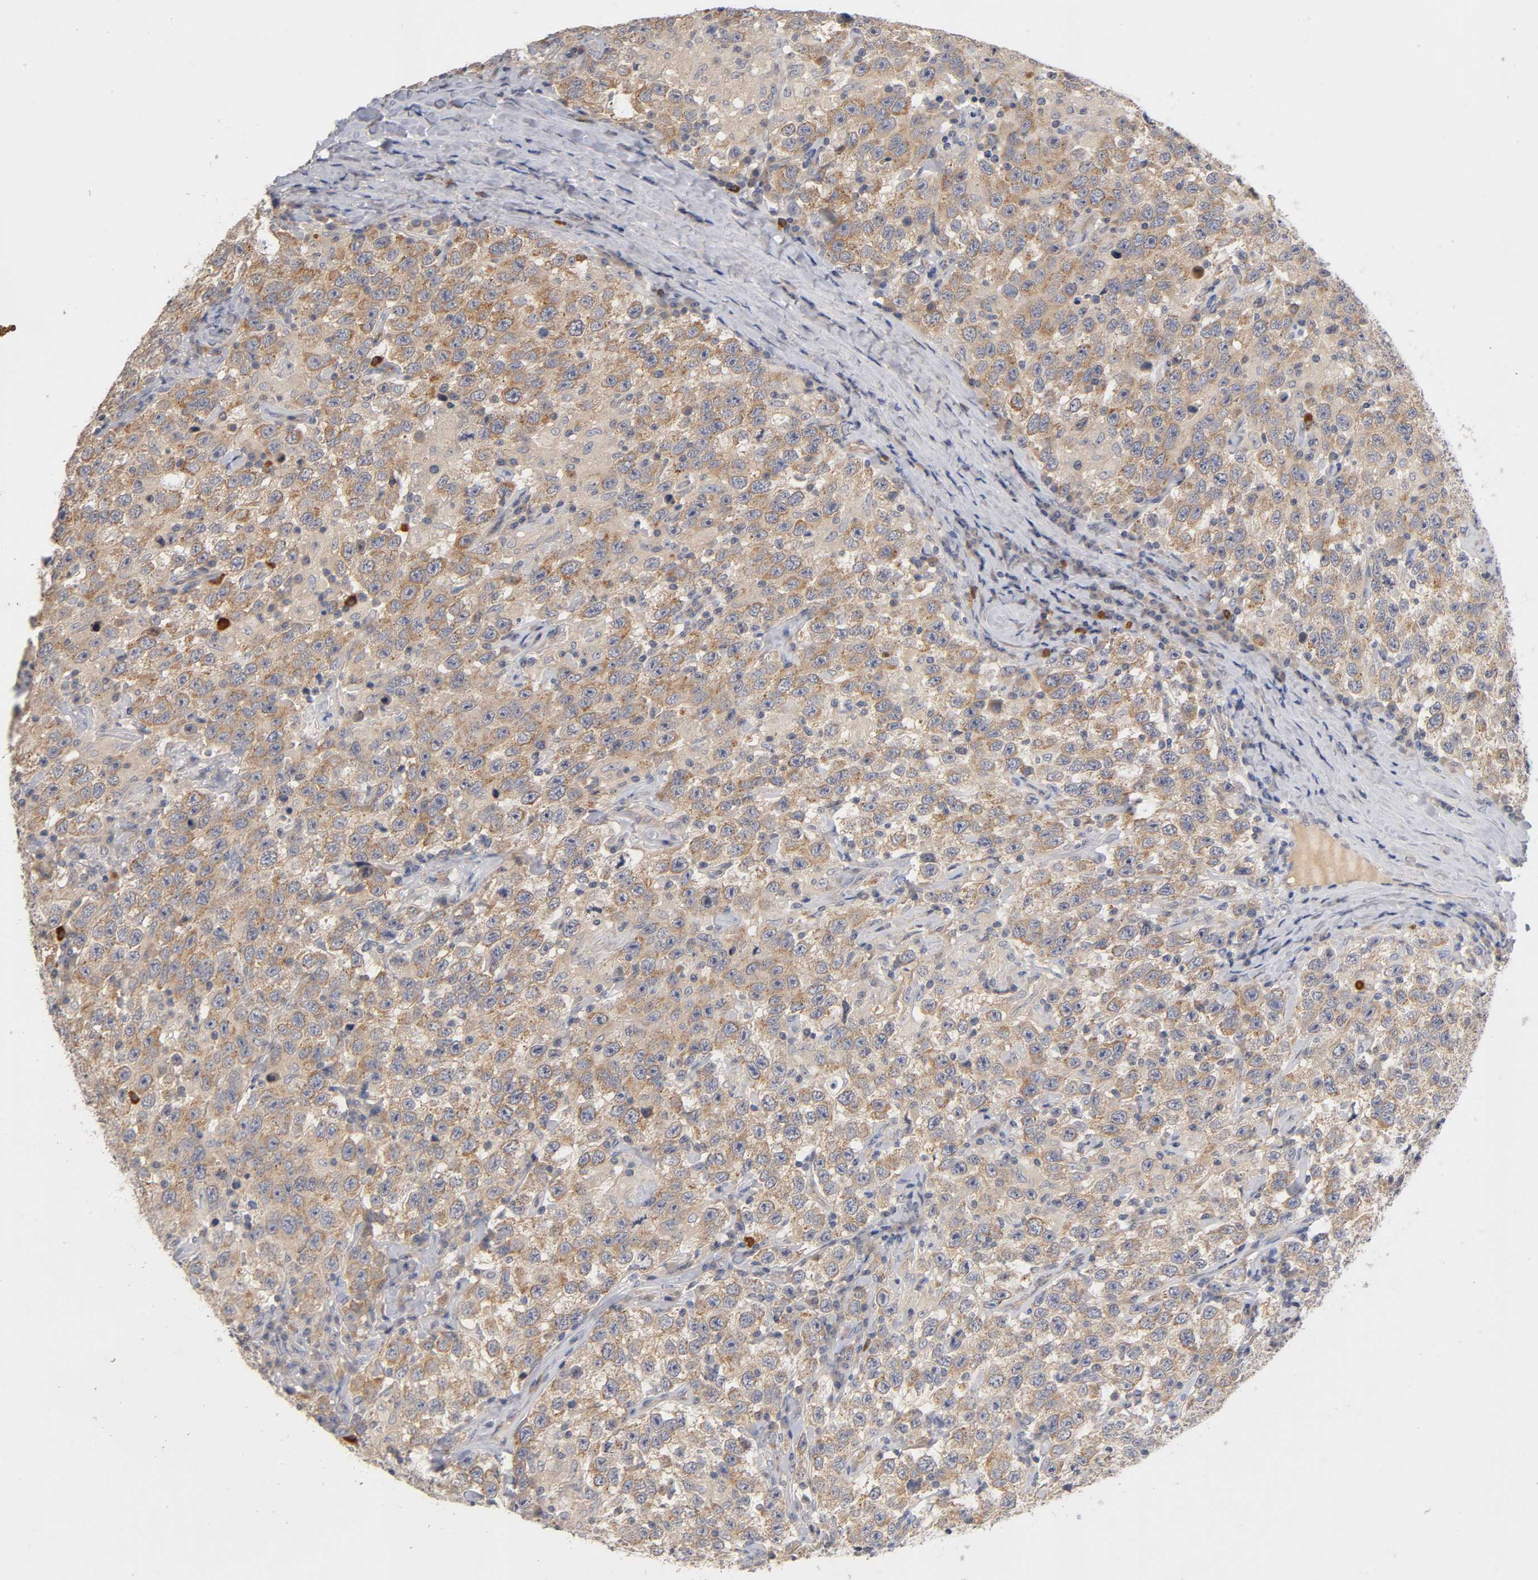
{"staining": {"intensity": "moderate", "quantity": ">75%", "location": "cytoplasmic/membranous"}, "tissue": "testis cancer", "cell_type": "Tumor cells", "image_type": "cancer", "snomed": [{"axis": "morphology", "description": "Seminoma, NOS"}, {"axis": "topography", "description": "Testis"}], "caption": "DAB immunohistochemical staining of human testis seminoma demonstrates moderate cytoplasmic/membranous protein positivity in about >75% of tumor cells.", "gene": "PDZD11", "patient": {"sex": "male", "age": 41}}